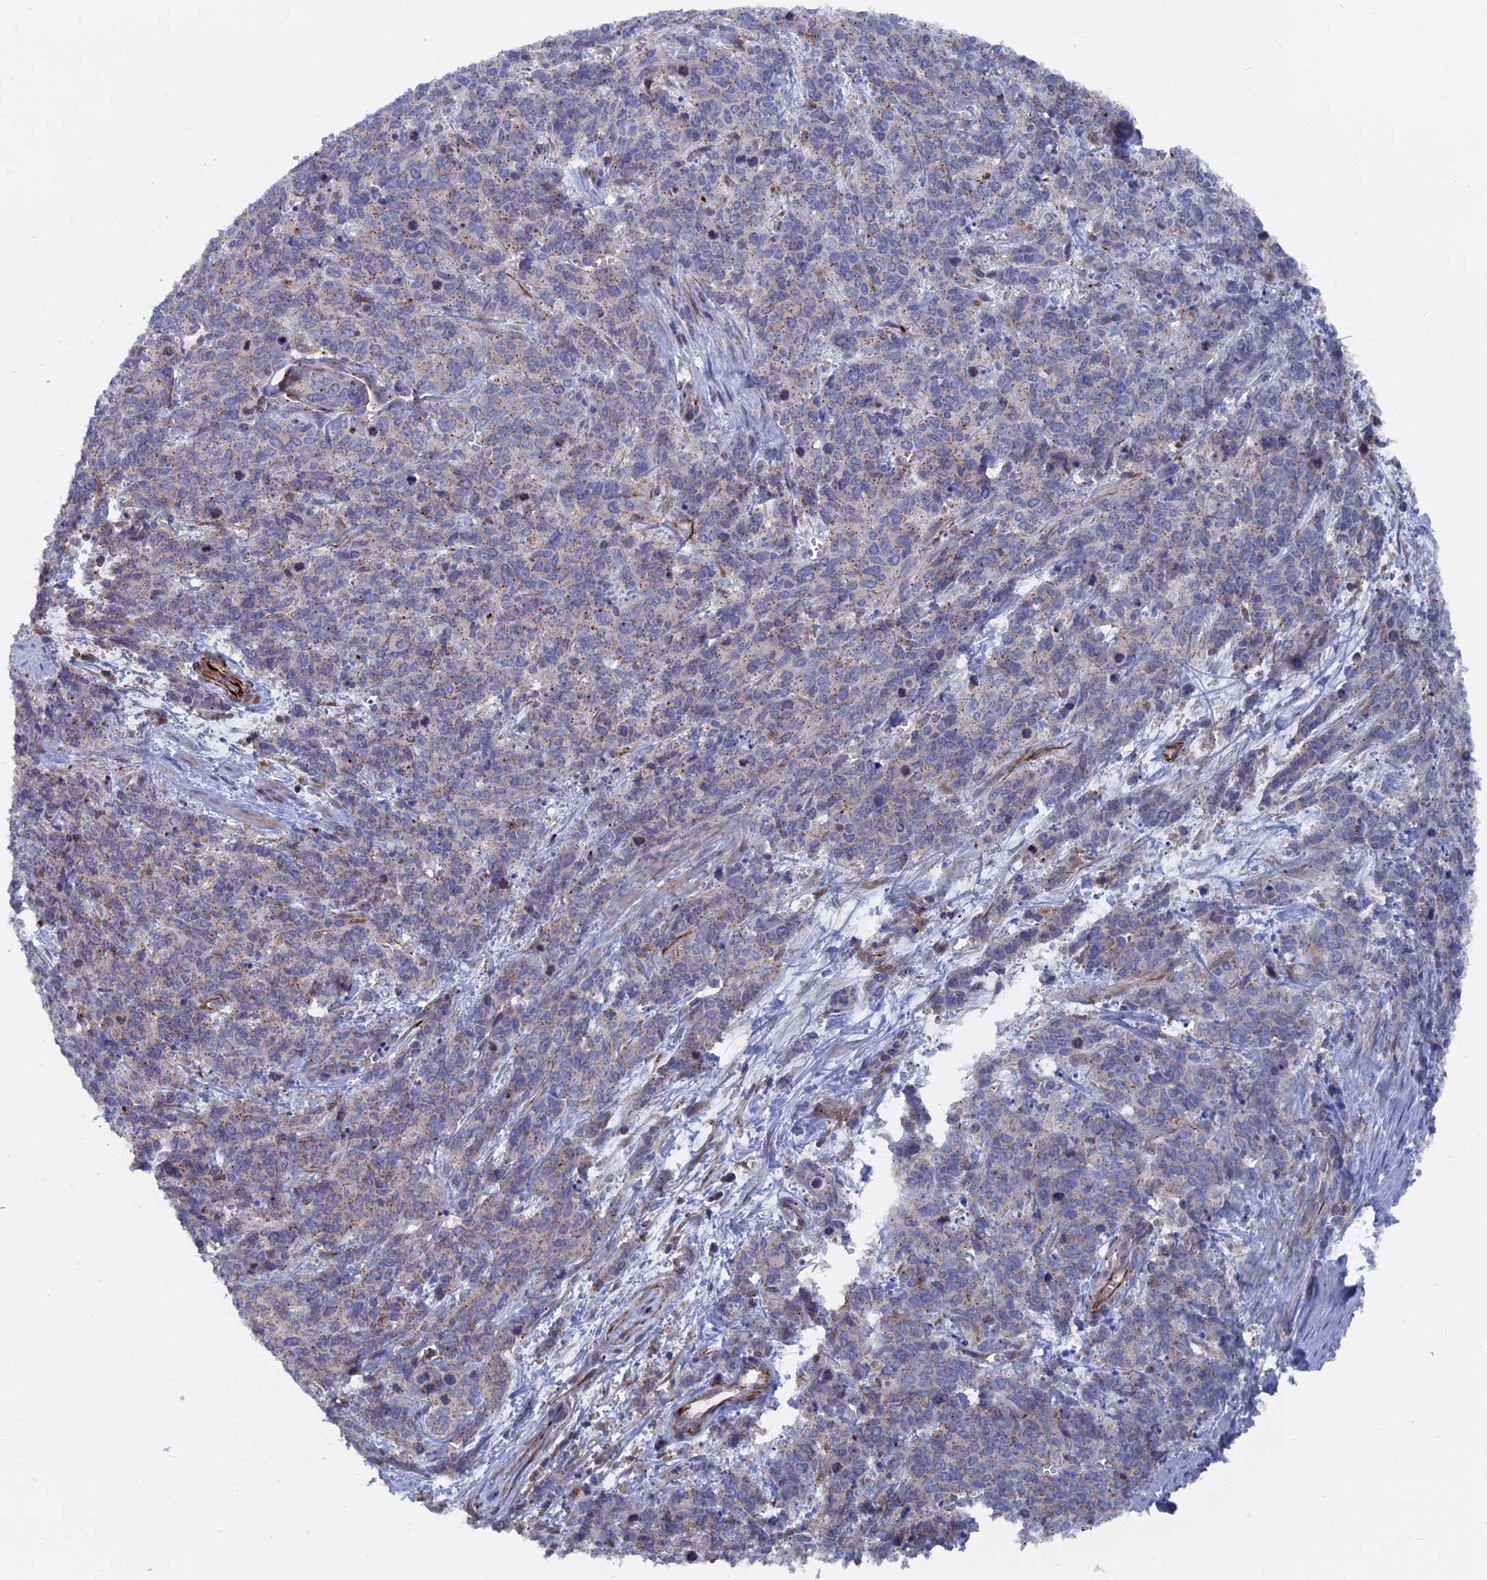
{"staining": {"intensity": "weak", "quantity": "<25%", "location": "cytoplasmic/membranous"}, "tissue": "cervical cancer", "cell_type": "Tumor cells", "image_type": "cancer", "snomed": [{"axis": "morphology", "description": "Squamous cell carcinoma, NOS"}, {"axis": "topography", "description": "Cervix"}], "caption": "This is an immunohistochemistry photomicrograph of human cervical squamous cell carcinoma. There is no expression in tumor cells.", "gene": "SMG9", "patient": {"sex": "female", "age": 60}}